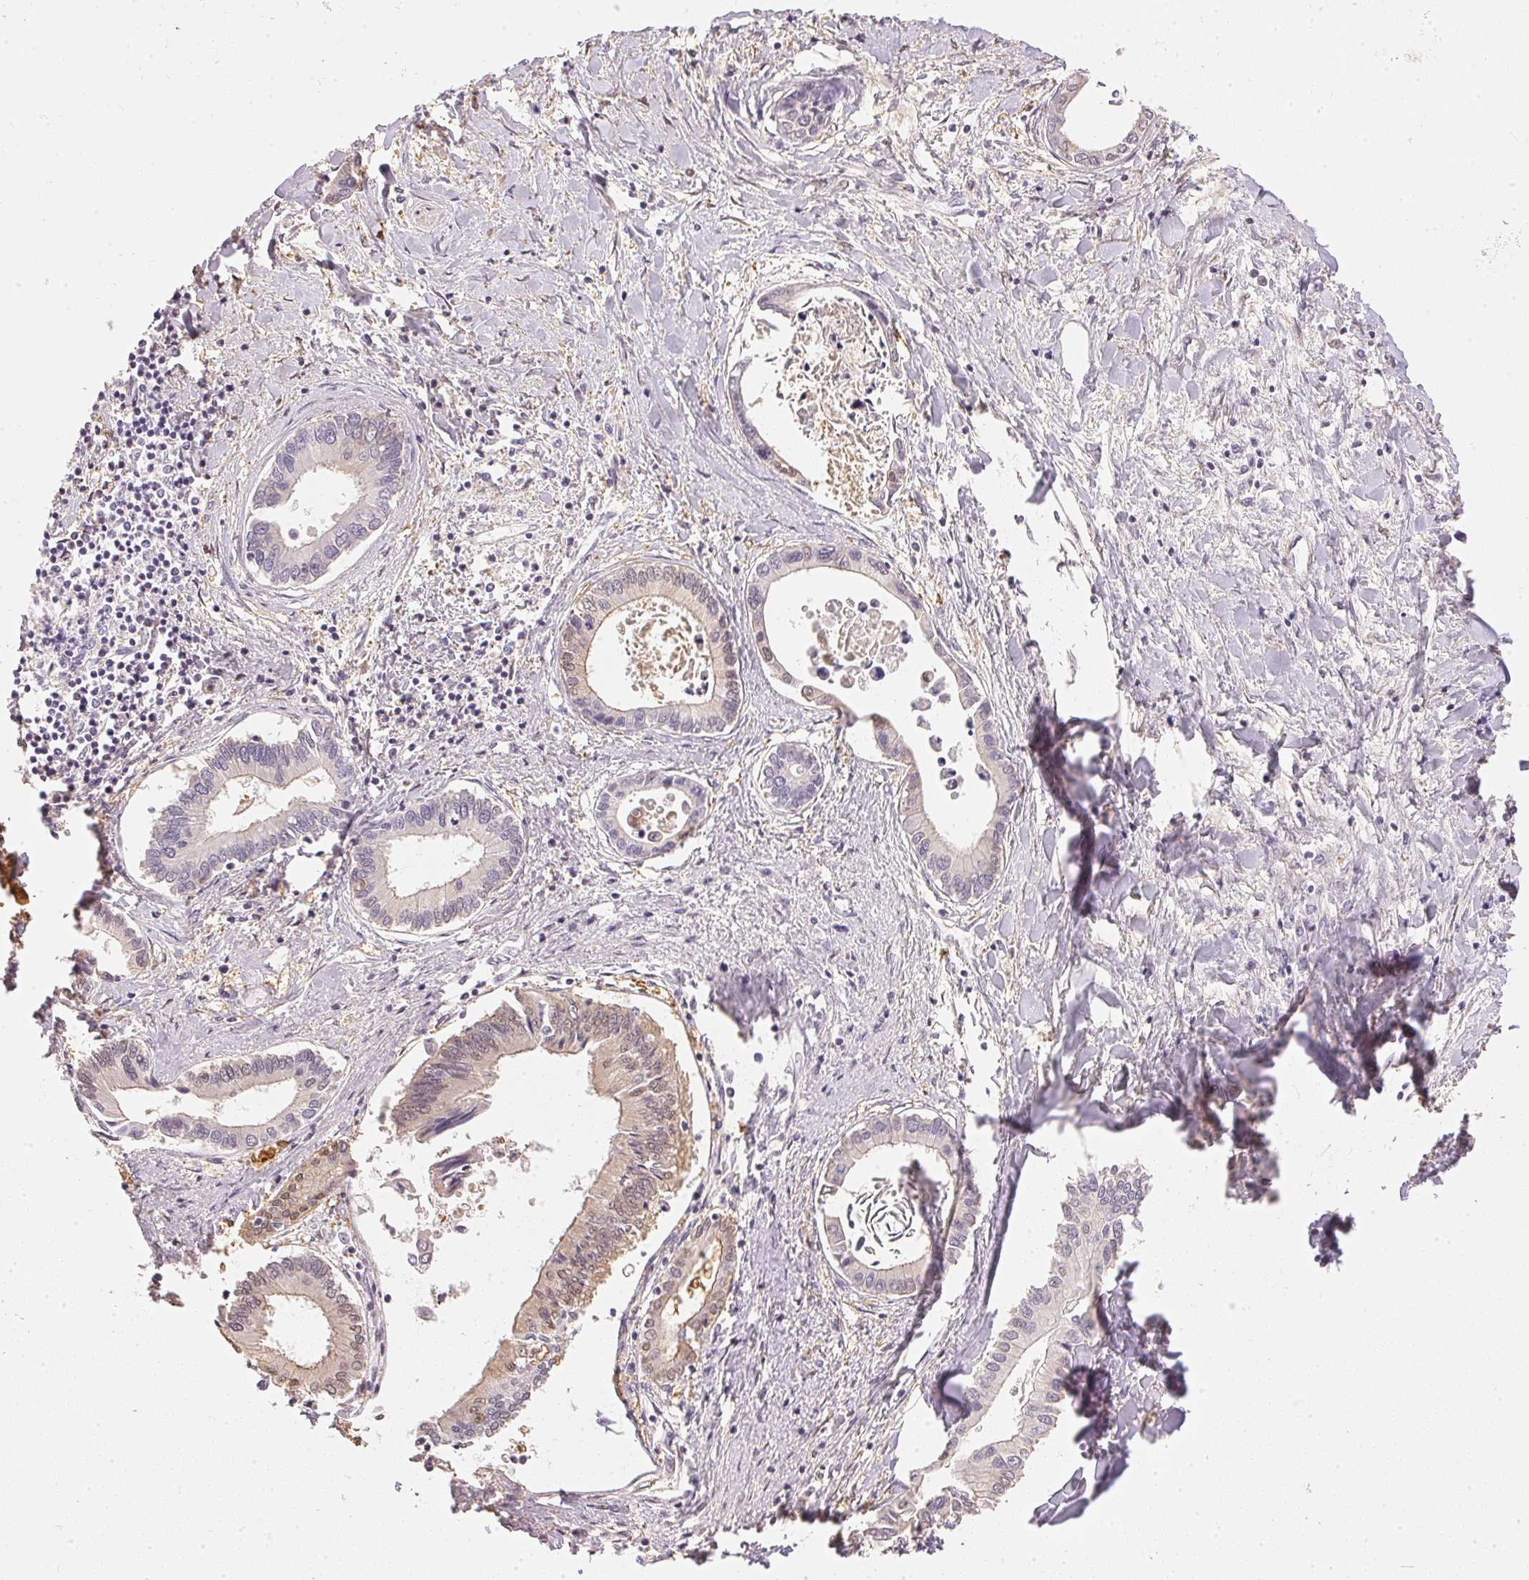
{"staining": {"intensity": "weak", "quantity": "<25%", "location": "cytoplasmic/membranous"}, "tissue": "liver cancer", "cell_type": "Tumor cells", "image_type": "cancer", "snomed": [{"axis": "morphology", "description": "Cholangiocarcinoma"}, {"axis": "topography", "description": "Liver"}], "caption": "The immunohistochemistry (IHC) image has no significant positivity in tumor cells of liver cholangiocarcinoma tissue.", "gene": "S100A3", "patient": {"sex": "male", "age": 66}}